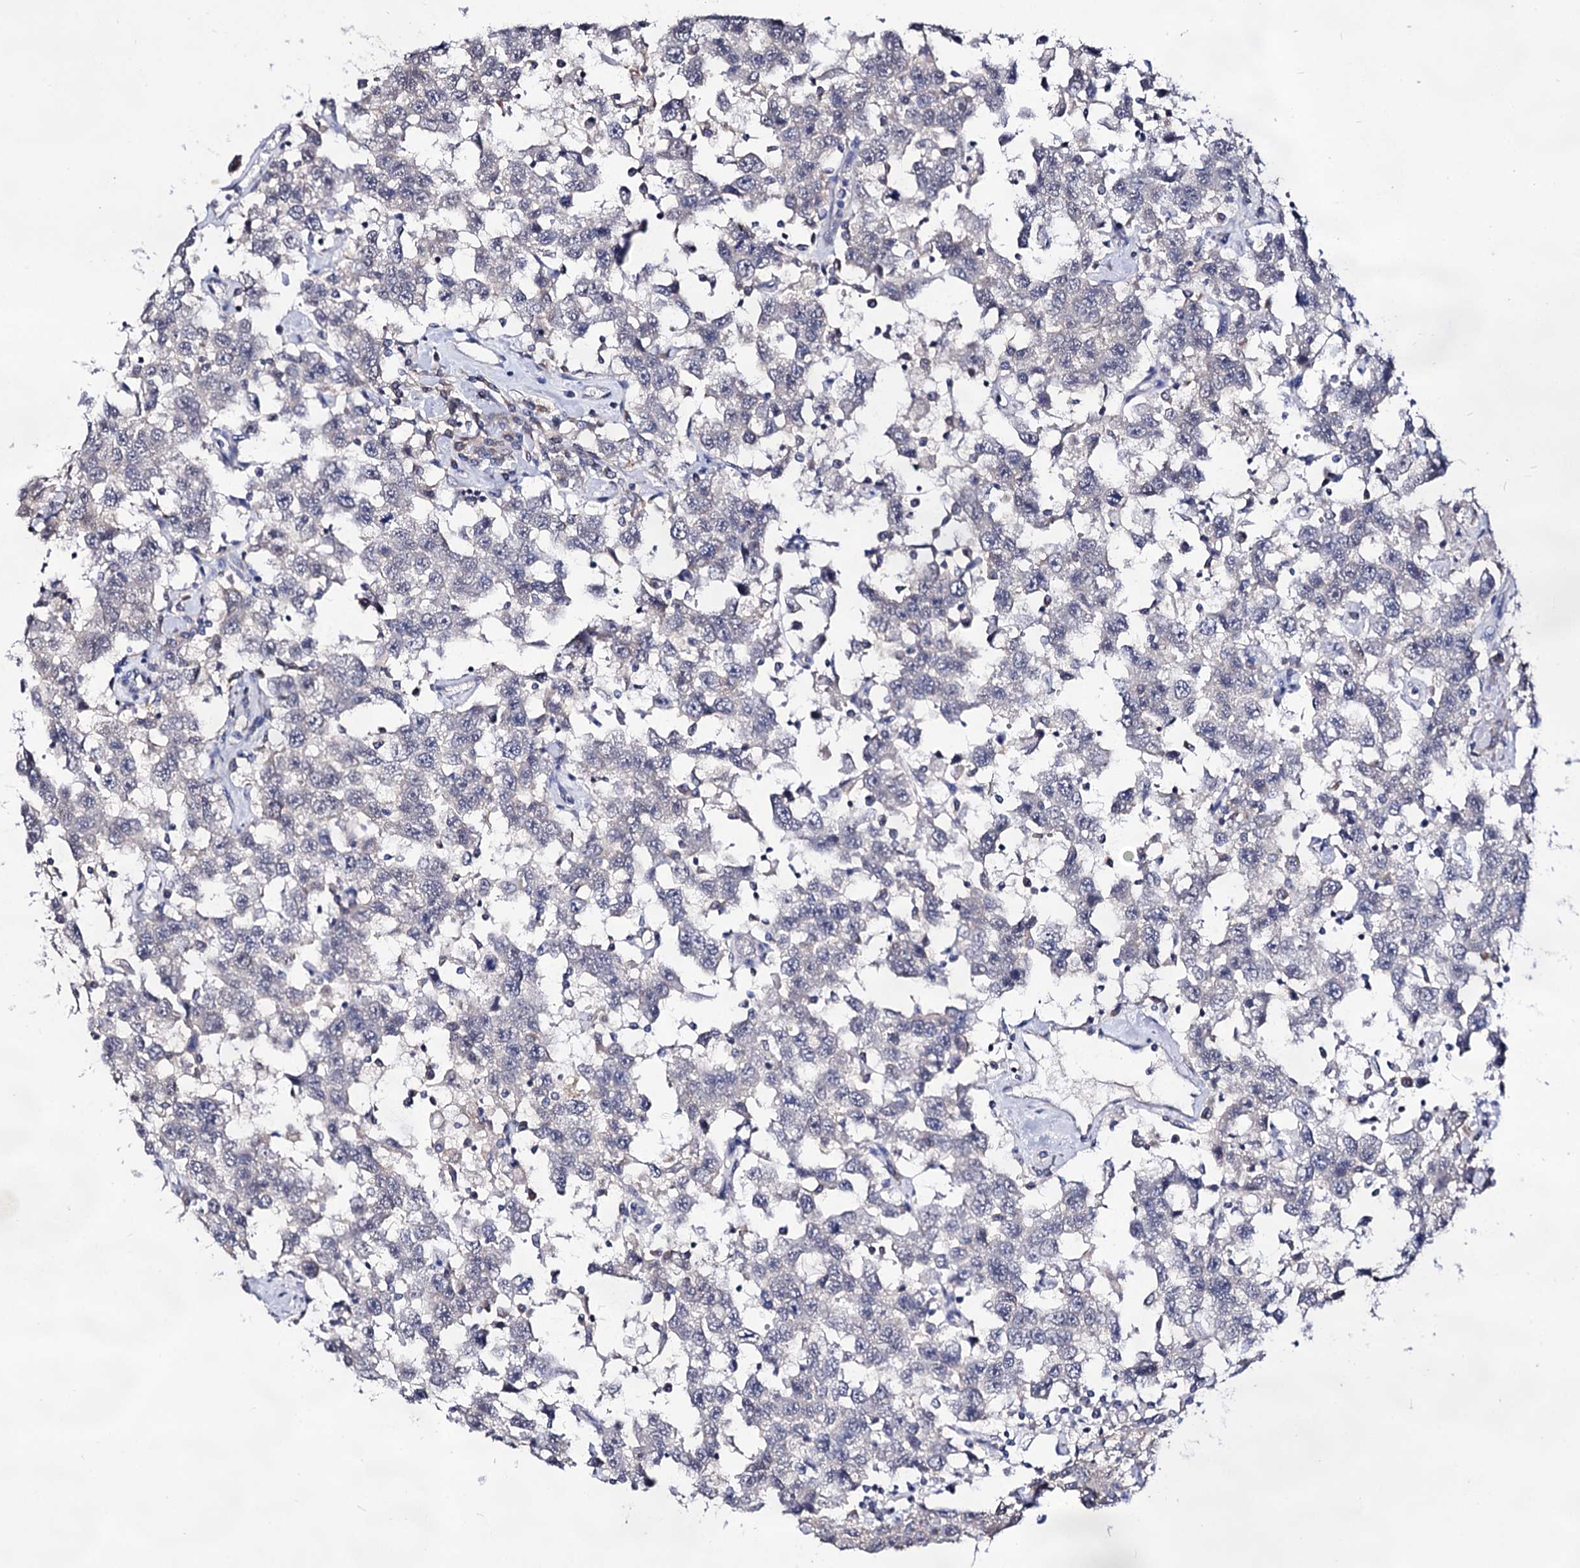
{"staining": {"intensity": "negative", "quantity": "none", "location": "none"}, "tissue": "testis cancer", "cell_type": "Tumor cells", "image_type": "cancer", "snomed": [{"axis": "morphology", "description": "Seminoma, NOS"}, {"axis": "topography", "description": "Testis"}], "caption": "Testis seminoma was stained to show a protein in brown. There is no significant staining in tumor cells.", "gene": "ARFIP2", "patient": {"sex": "male", "age": 41}}